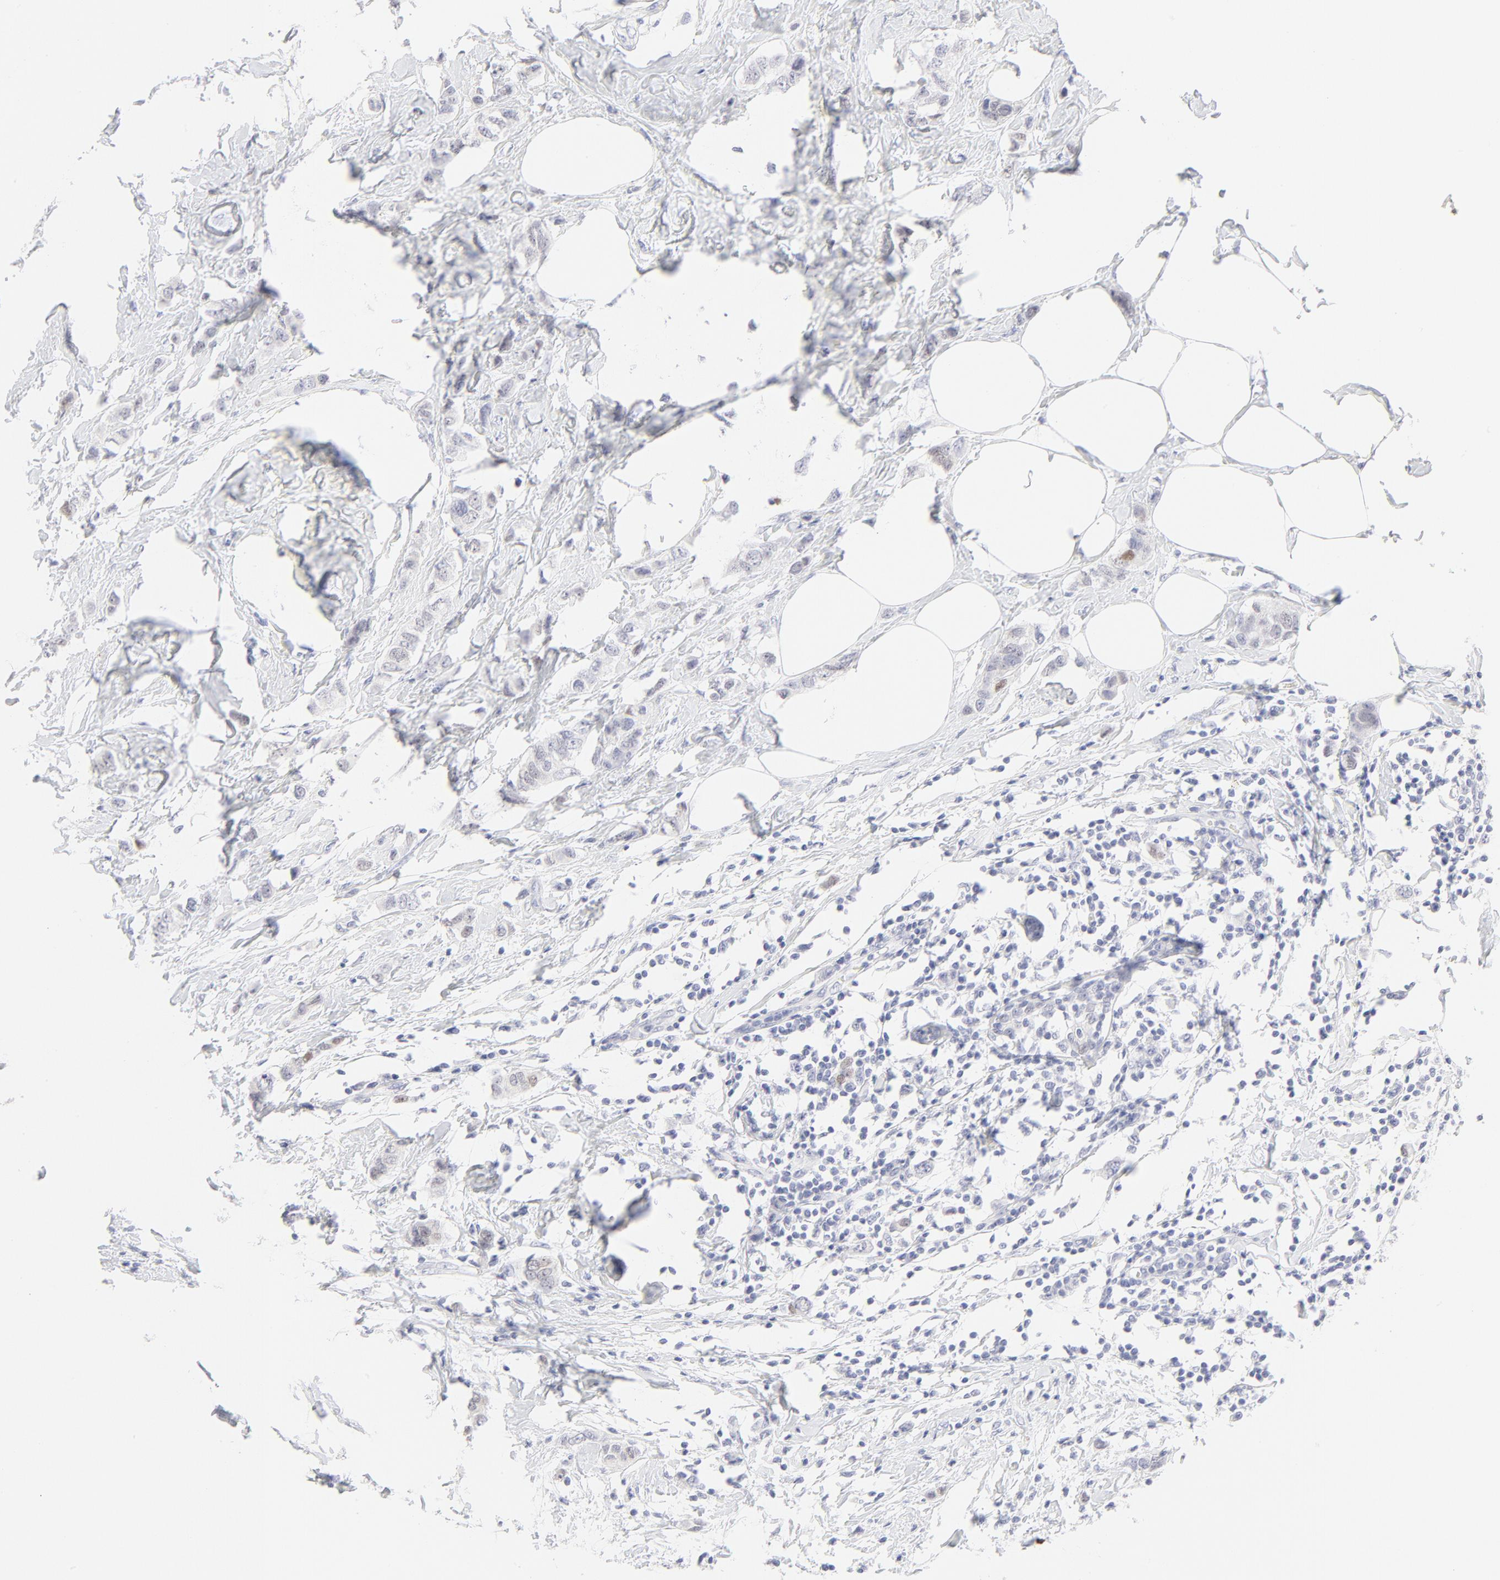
{"staining": {"intensity": "moderate", "quantity": "<25%", "location": "nuclear"}, "tissue": "breast cancer", "cell_type": "Tumor cells", "image_type": "cancer", "snomed": [{"axis": "morphology", "description": "Normal tissue, NOS"}, {"axis": "morphology", "description": "Duct carcinoma"}, {"axis": "topography", "description": "Breast"}], "caption": "Immunohistochemical staining of breast cancer (invasive ductal carcinoma) demonstrates moderate nuclear protein expression in approximately <25% of tumor cells.", "gene": "ELF3", "patient": {"sex": "female", "age": 50}}